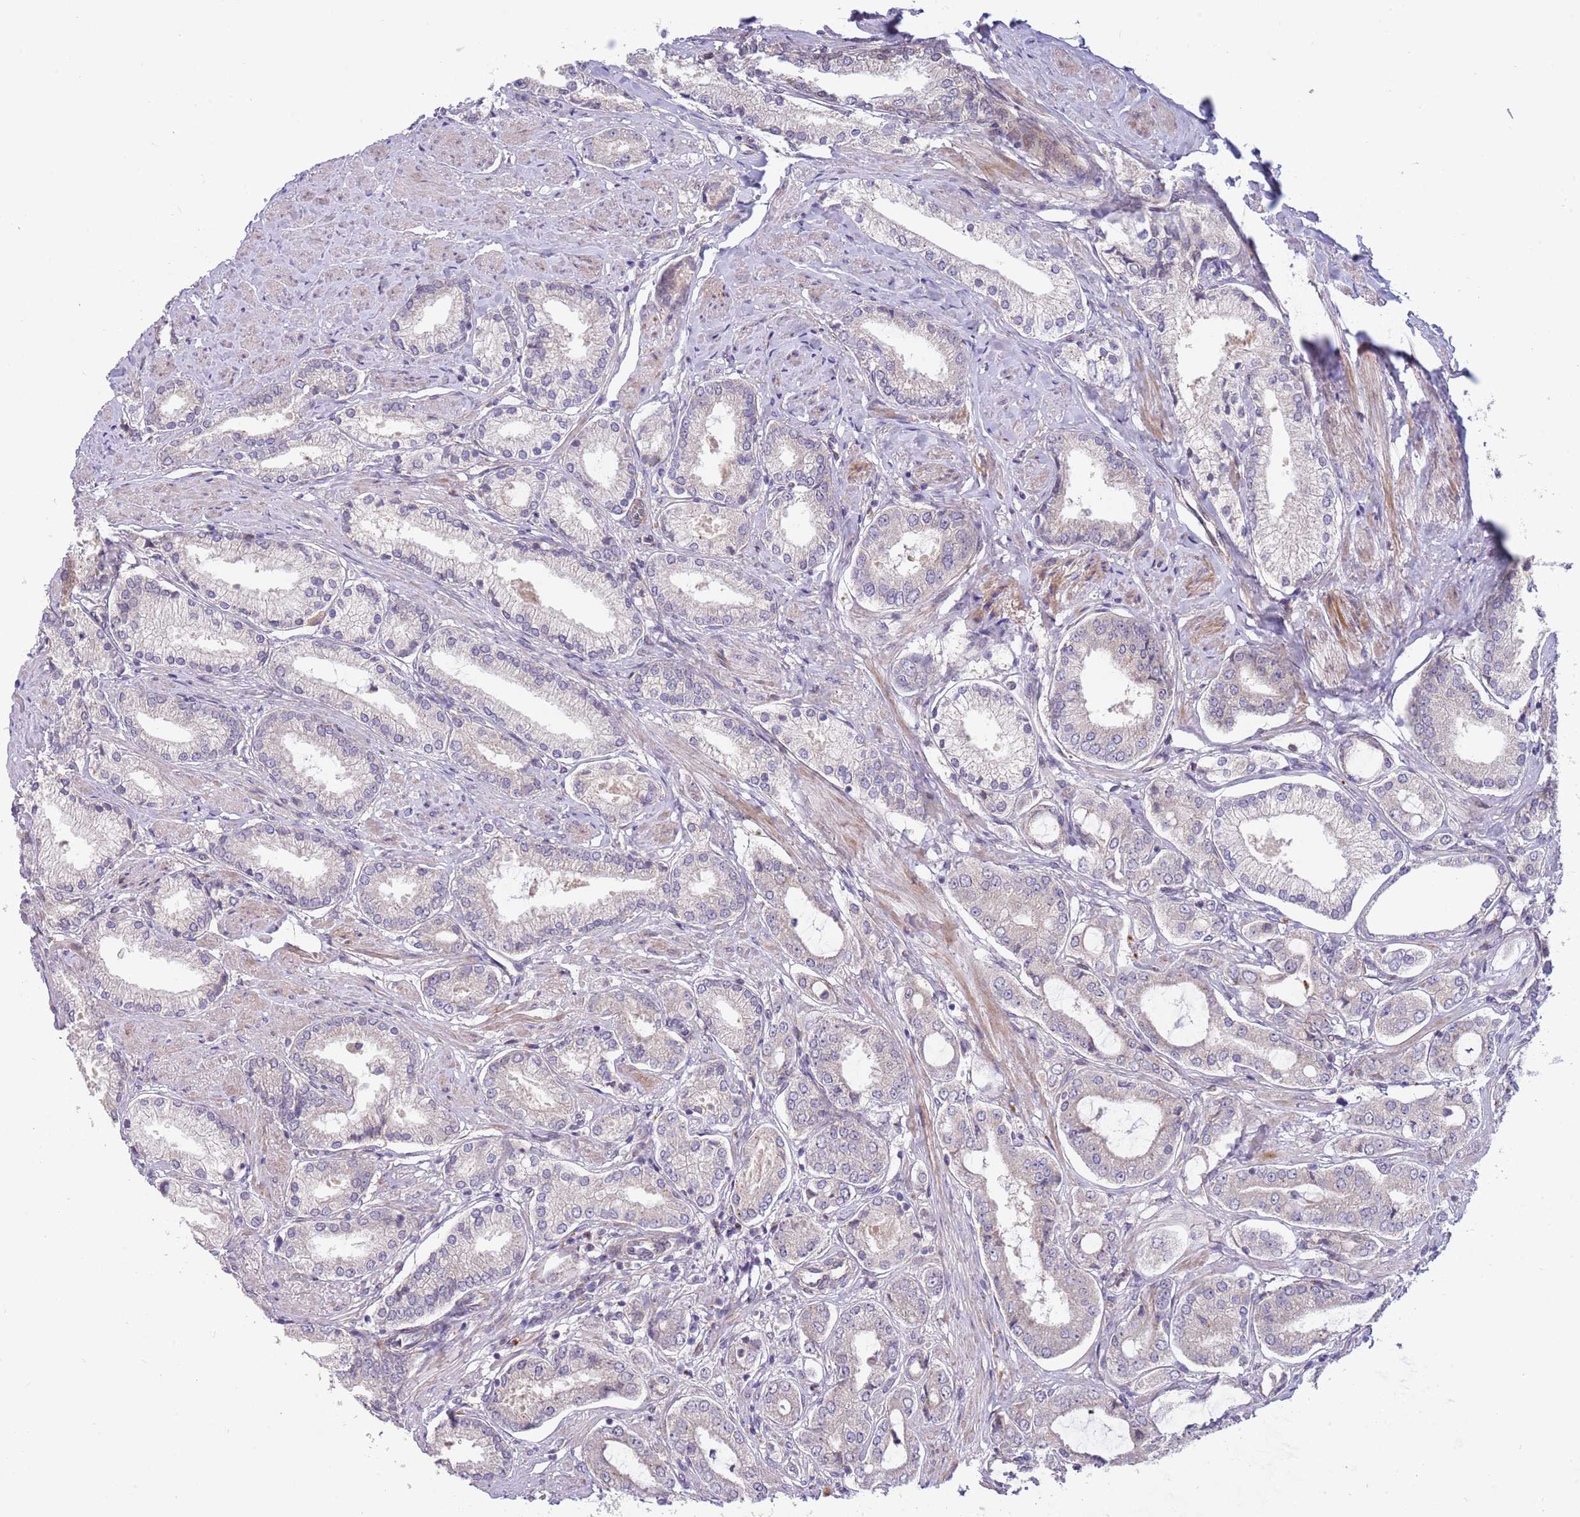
{"staining": {"intensity": "negative", "quantity": "none", "location": "none"}, "tissue": "prostate cancer", "cell_type": "Tumor cells", "image_type": "cancer", "snomed": [{"axis": "morphology", "description": "Adenocarcinoma, High grade"}, {"axis": "topography", "description": "Prostate and seminal vesicle, NOS"}], "caption": "Tumor cells show no significant staining in prostate cancer.", "gene": "NT5DC4", "patient": {"sex": "male", "age": 64}}